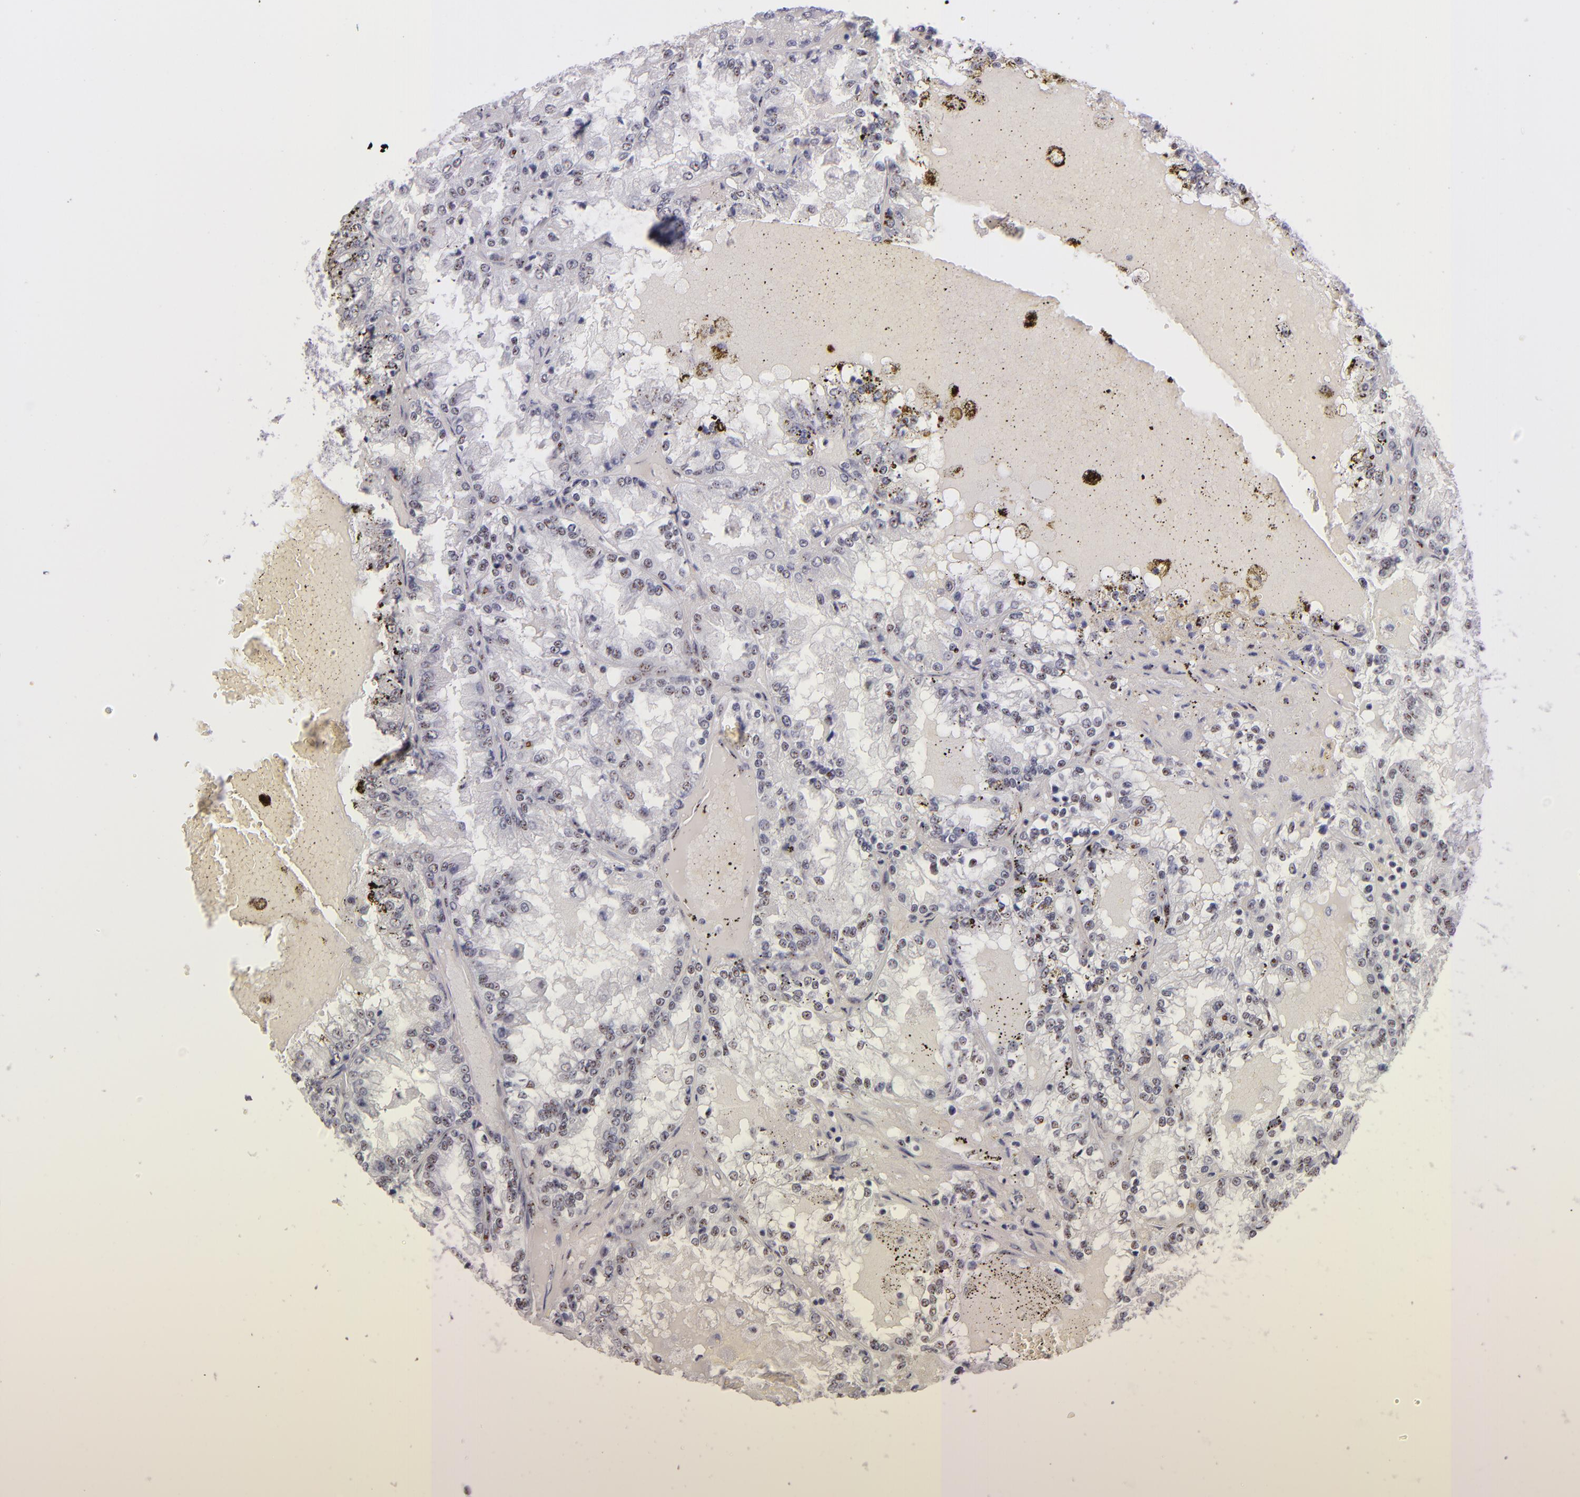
{"staining": {"intensity": "weak", "quantity": "<25%", "location": "nuclear"}, "tissue": "renal cancer", "cell_type": "Tumor cells", "image_type": "cancer", "snomed": [{"axis": "morphology", "description": "Adenocarcinoma, NOS"}, {"axis": "topography", "description": "Kidney"}], "caption": "Immunohistochemistry micrograph of human adenocarcinoma (renal) stained for a protein (brown), which reveals no expression in tumor cells.", "gene": "TOP3A", "patient": {"sex": "female", "age": 56}}